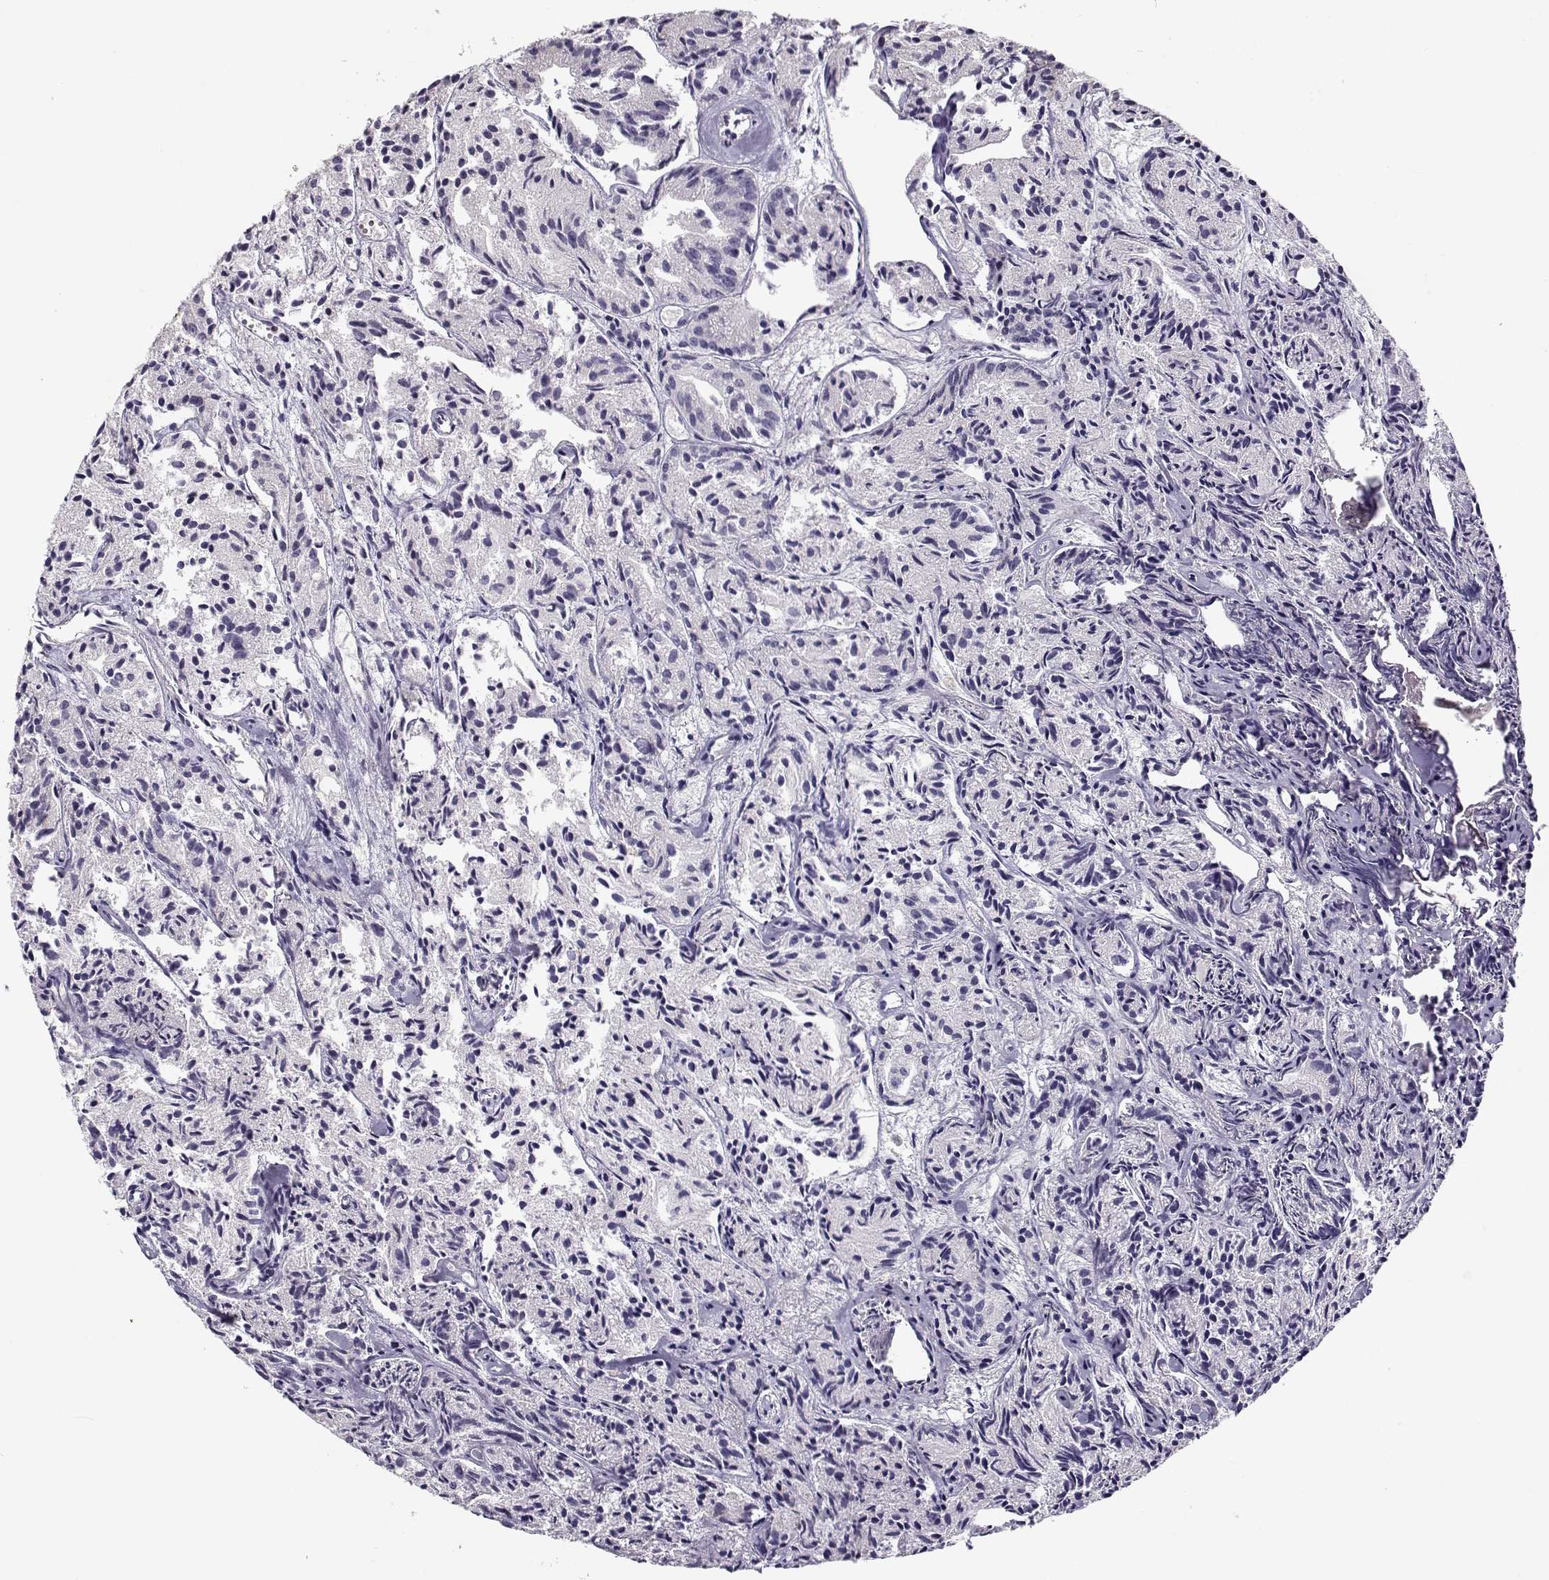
{"staining": {"intensity": "negative", "quantity": "none", "location": "none"}, "tissue": "prostate cancer", "cell_type": "Tumor cells", "image_type": "cancer", "snomed": [{"axis": "morphology", "description": "Adenocarcinoma, Medium grade"}, {"axis": "topography", "description": "Prostate"}], "caption": "High magnification brightfield microscopy of prostate cancer (adenocarcinoma (medium-grade)) stained with DAB (brown) and counterstained with hematoxylin (blue): tumor cells show no significant staining.", "gene": "TMEM145", "patient": {"sex": "male", "age": 74}}